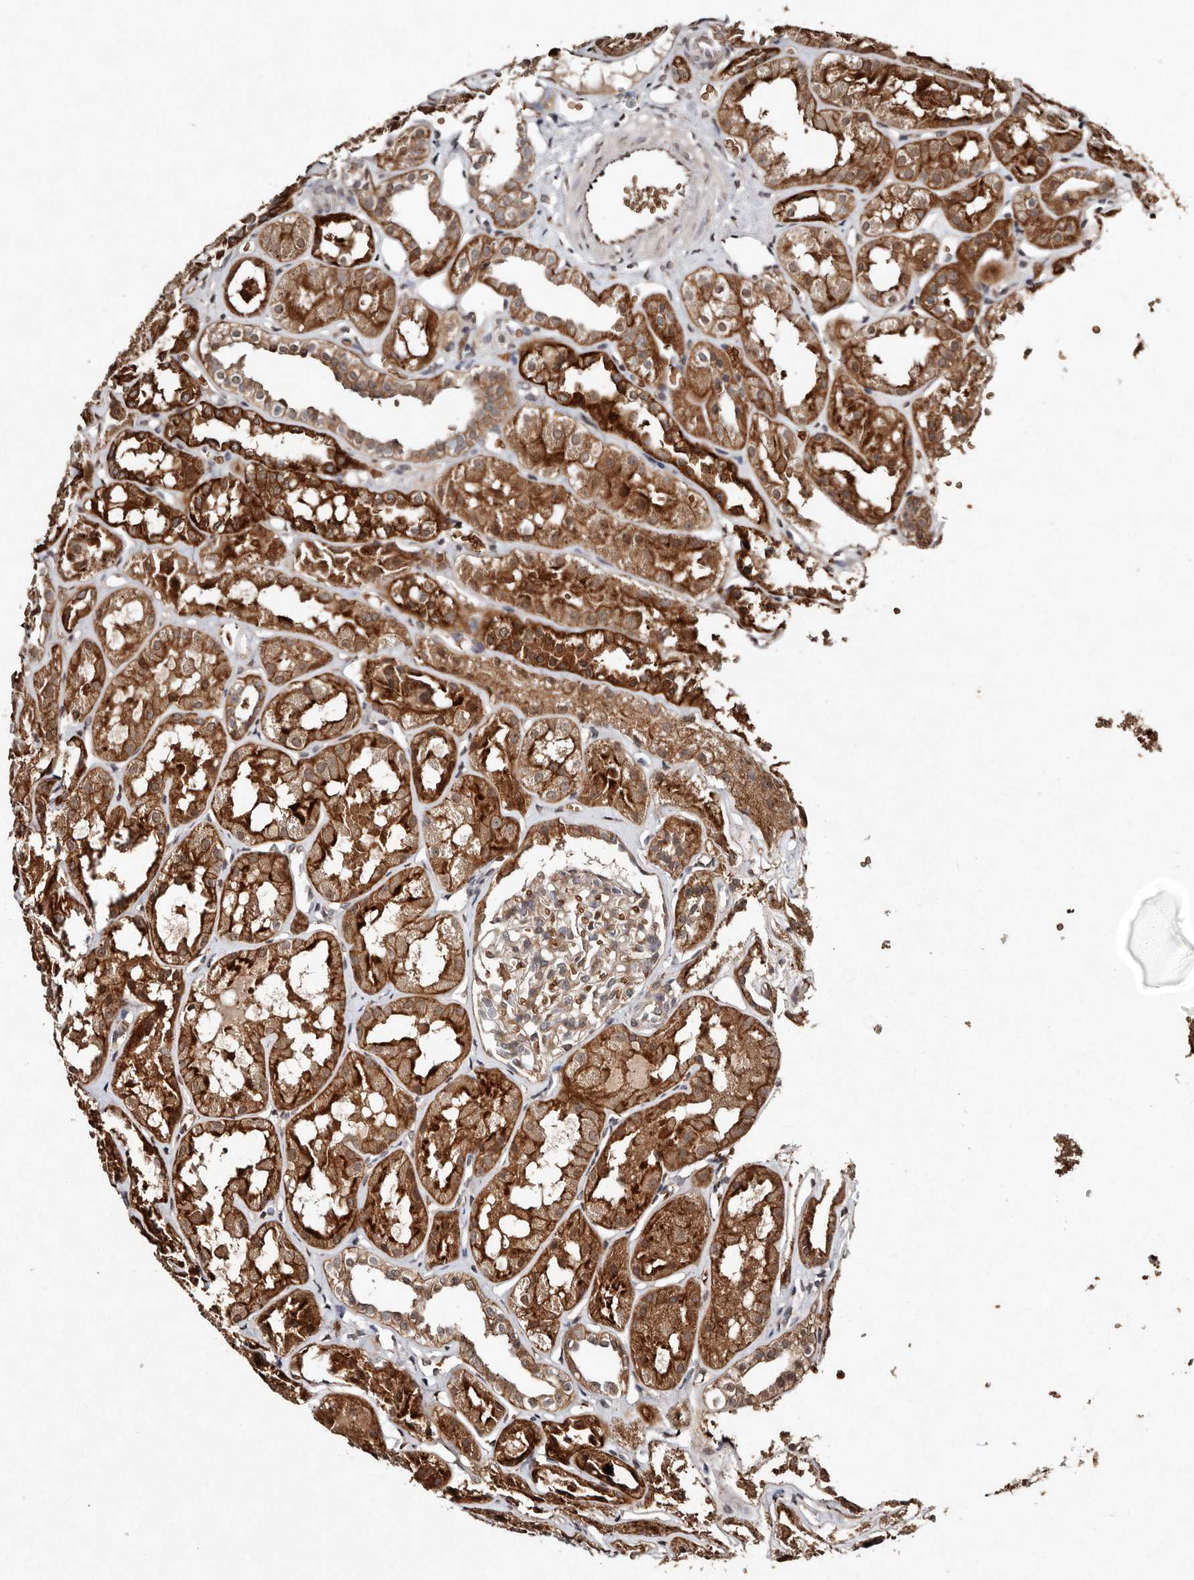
{"staining": {"intensity": "weak", "quantity": ">75%", "location": "cytoplasmic/membranous"}, "tissue": "kidney", "cell_type": "Cells in glomeruli", "image_type": "normal", "snomed": [{"axis": "morphology", "description": "Normal tissue, NOS"}, {"axis": "topography", "description": "Kidney"}], "caption": "An immunohistochemistry (IHC) histopathology image of benign tissue is shown. Protein staining in brown labels weak cytoplasmic/membranous positivity in kidney within cells in glomeruli.", "gene": "DIP2C", "patient": {"sex": "male", "age": 16}}